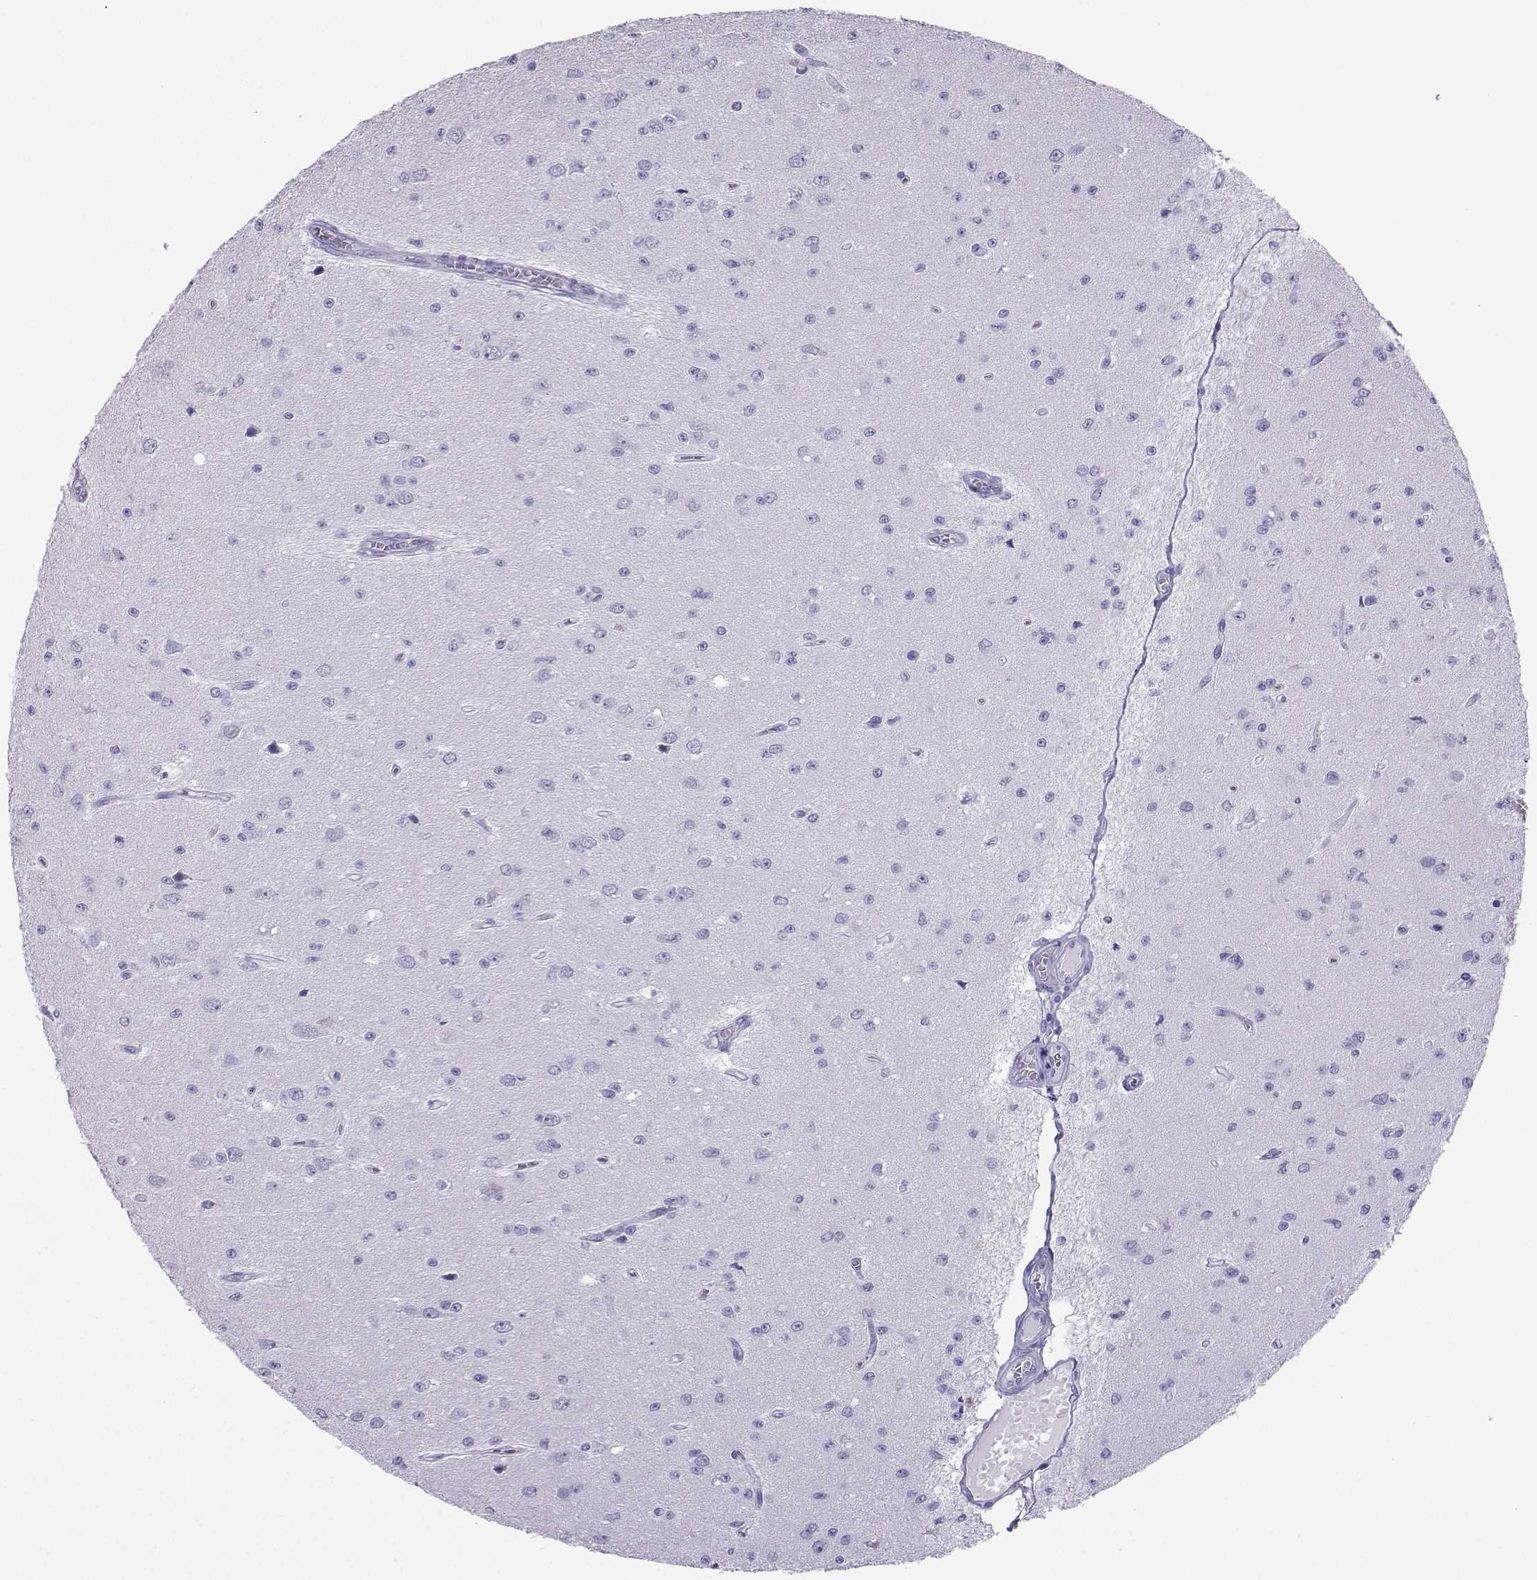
{"staining": {"intensity": "negative", "quantity": "none", "location": "none"}, "tissue": "glioma", "cell_type": "Tumor cells", "image_type": "cancer", "snomed": [{"axis": "morphology", "description": "Glioma, malignant, Low grade"}, {"axis": "topography", "description": "Brain"}], "caption": "A micrograph of human low-grade glioma (malignant) is negative for staining in tumor cells.", "gene": "LORICRIN", "patient": {"sex": "female", "age": 45}}